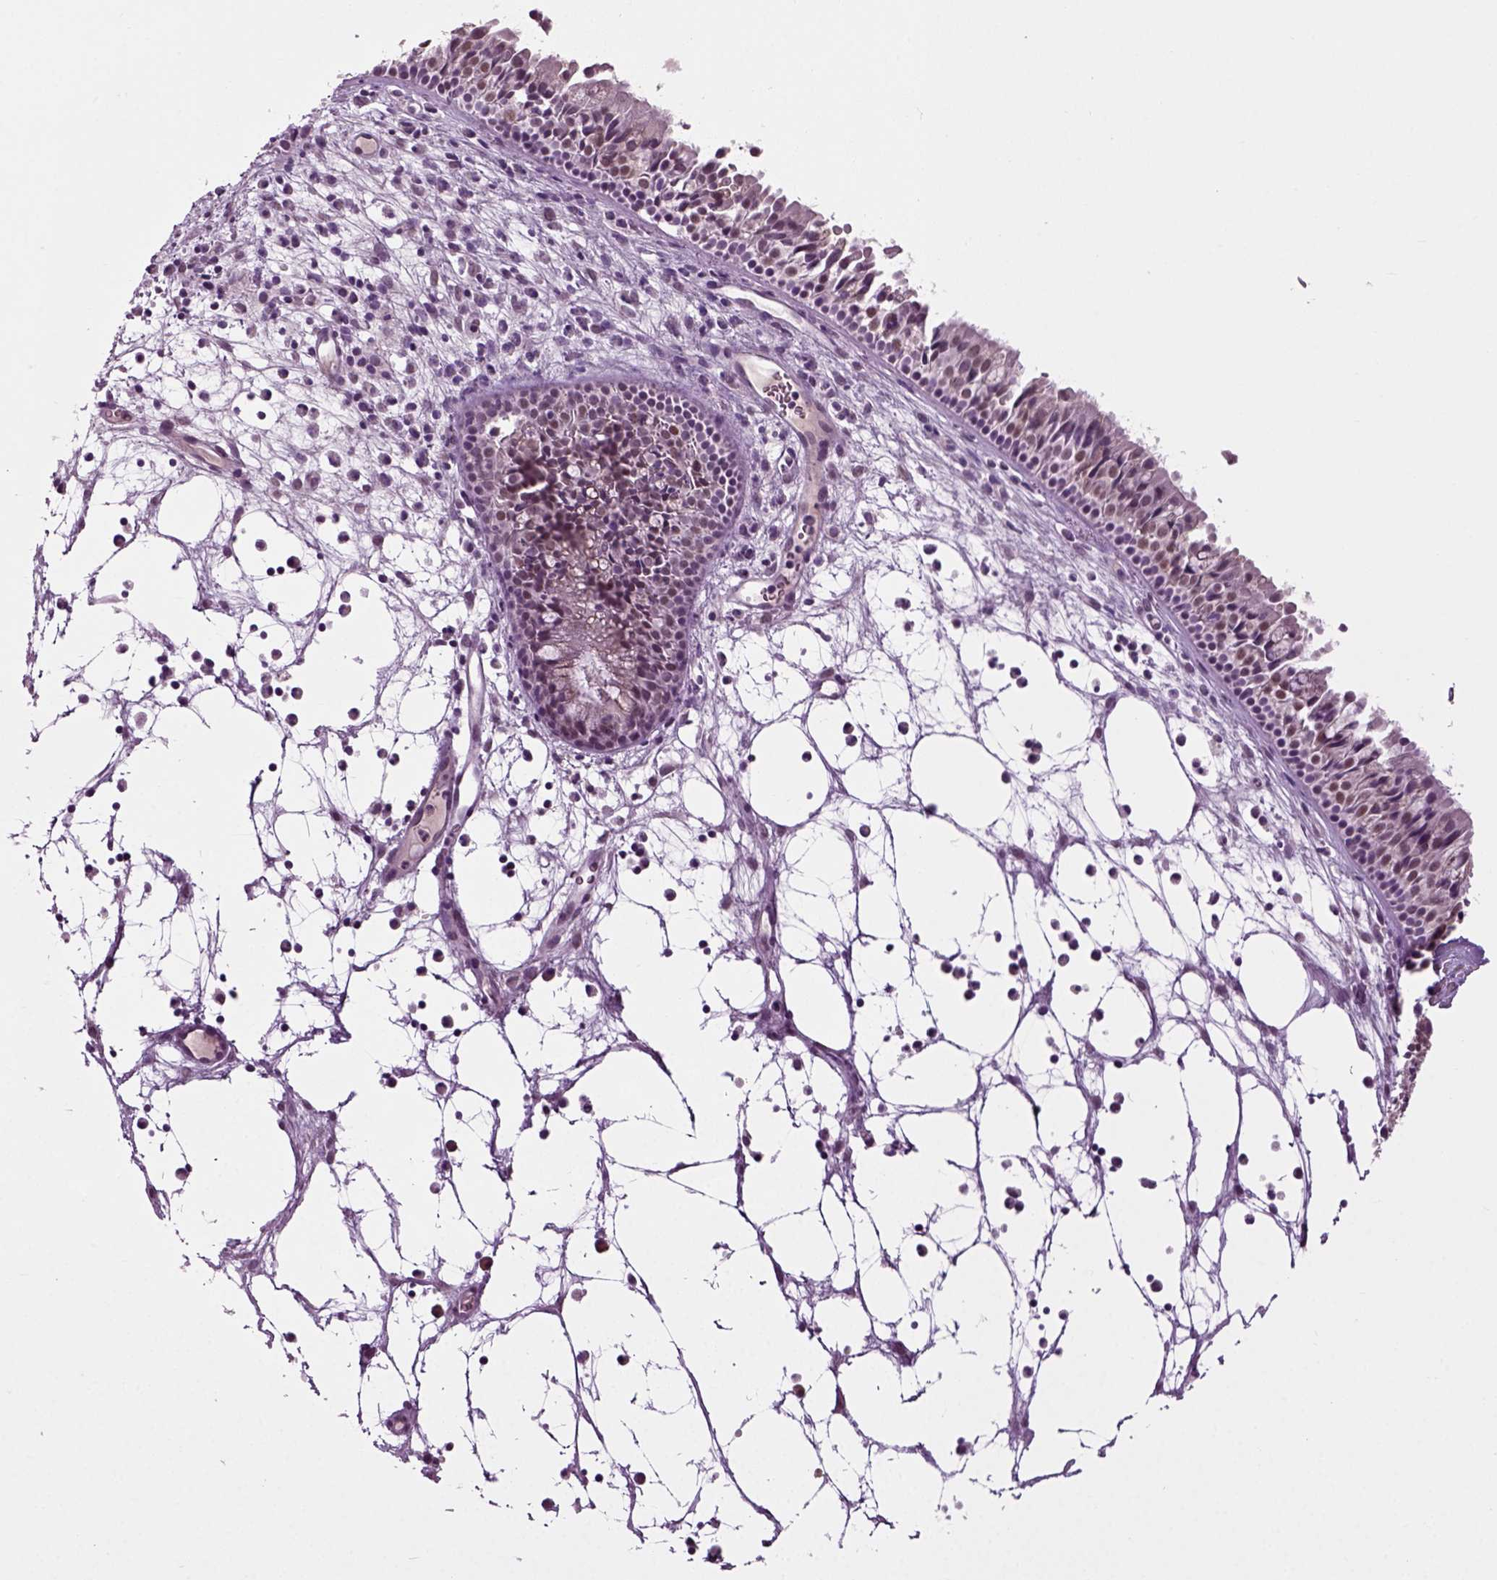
{"staining": {"intensity": "moderate", "quantity": "<25%", "location": "nuclear"}, "tissue": "nasopharynx", "cell_type": "Respiratory epithelial cells", "image_type": "normal", "snomed": [{"axis": "morphology", "description": "Normal tissue, NOS"}, {"axis": "topography", "description": "Nasopharynx"}], "caption": "This photomicrograph reveals unremarkable nasopharynx stained with immunohistochemistry (IHC) to label a protein in brown. The nuclear of respiratory epithelial cells show moderate positivity for the protein. Nuclei are counter-stained blue.", "gene": "RCOR3", "patient": {"sex": "male", "age": 83}}